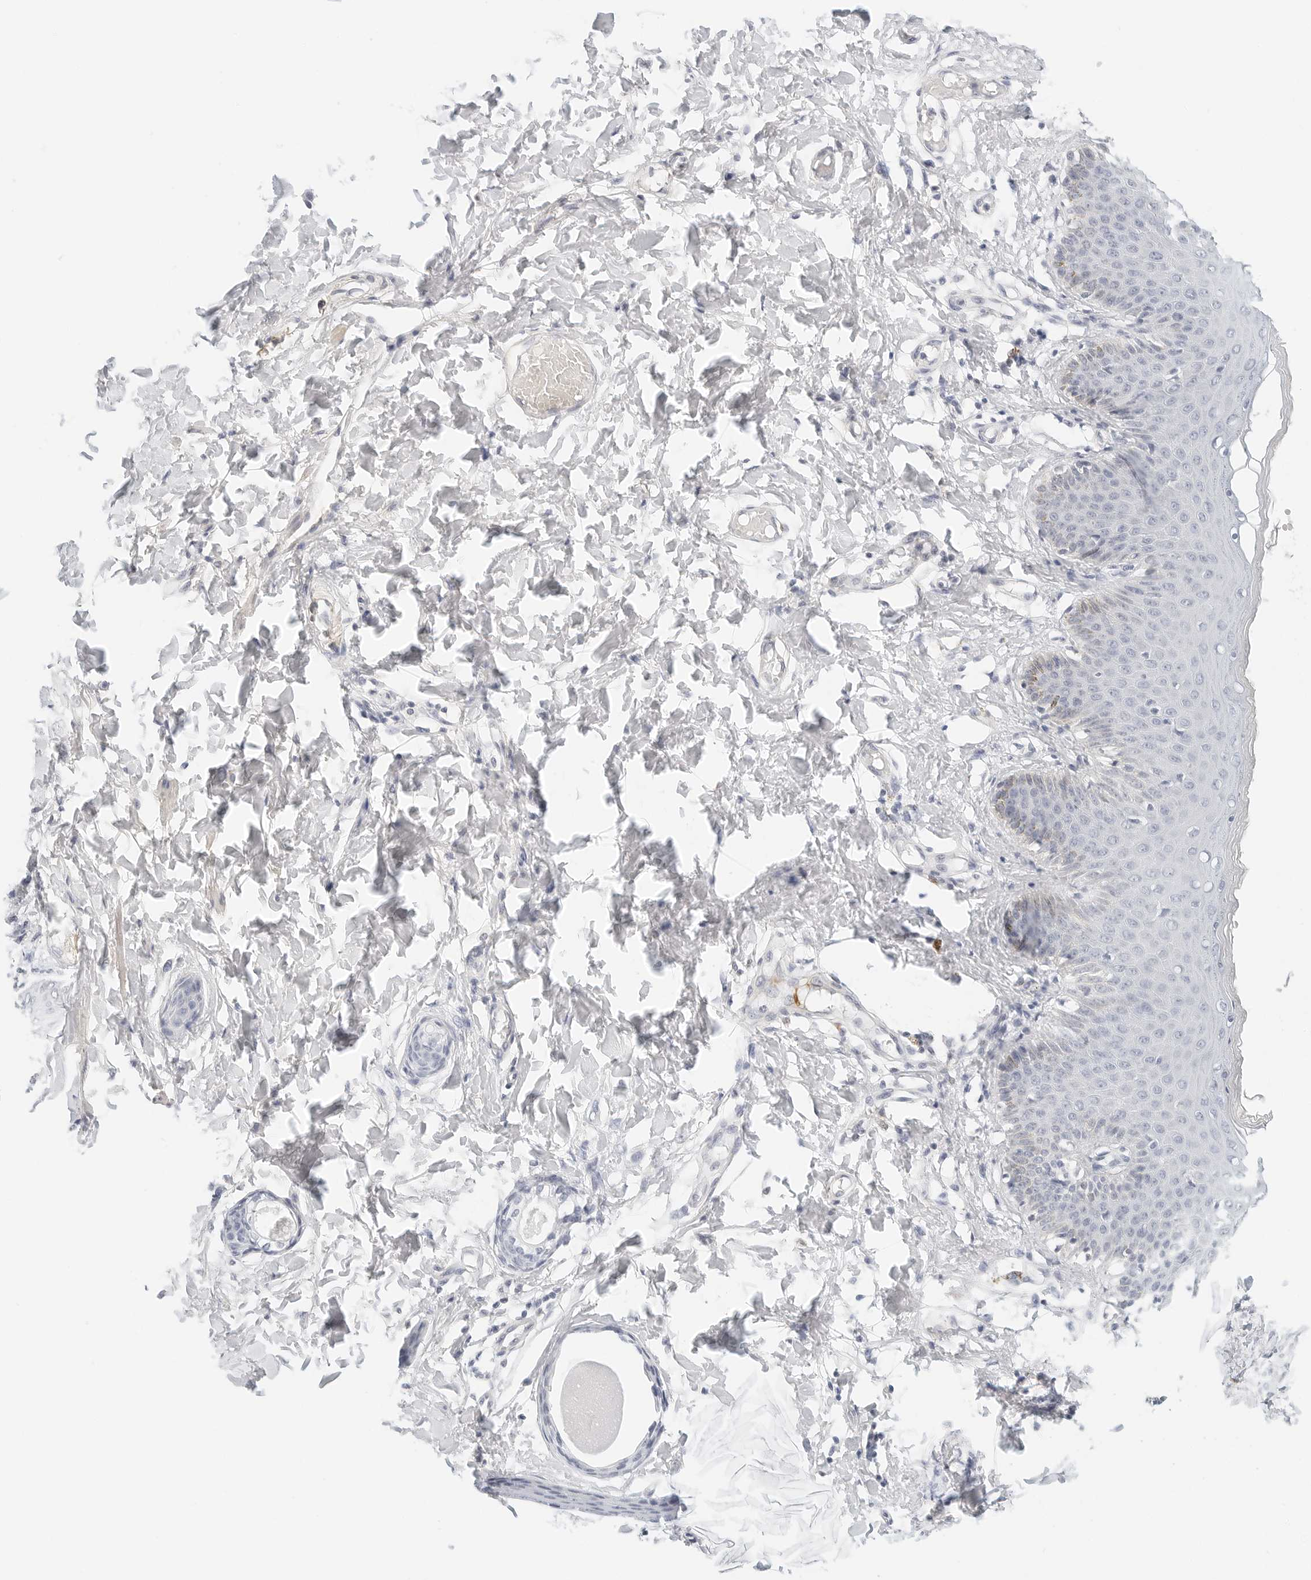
{"staining": {"intensity": "weak", "quantity": "<25%", "location": "cytoplasmic/membranous"}, "tissue": "skin", "cell_type": "Epidermal cells", "image_type": "normal", "snomed": [{"axis": "morphology", "description": "Normal tissue, NOS"}, {"axis": "topography", "description": "Vulva"}], "caption": "Immunohistochemical staining of benign human skin demonstrates no significant positivity in epidermal cells. (DAB (3,3'-diaminobenzidine) IHC with hematoxylin counter stain).", "gene": "PKDCC", "patient": {"sex": "female", "age": 66}}